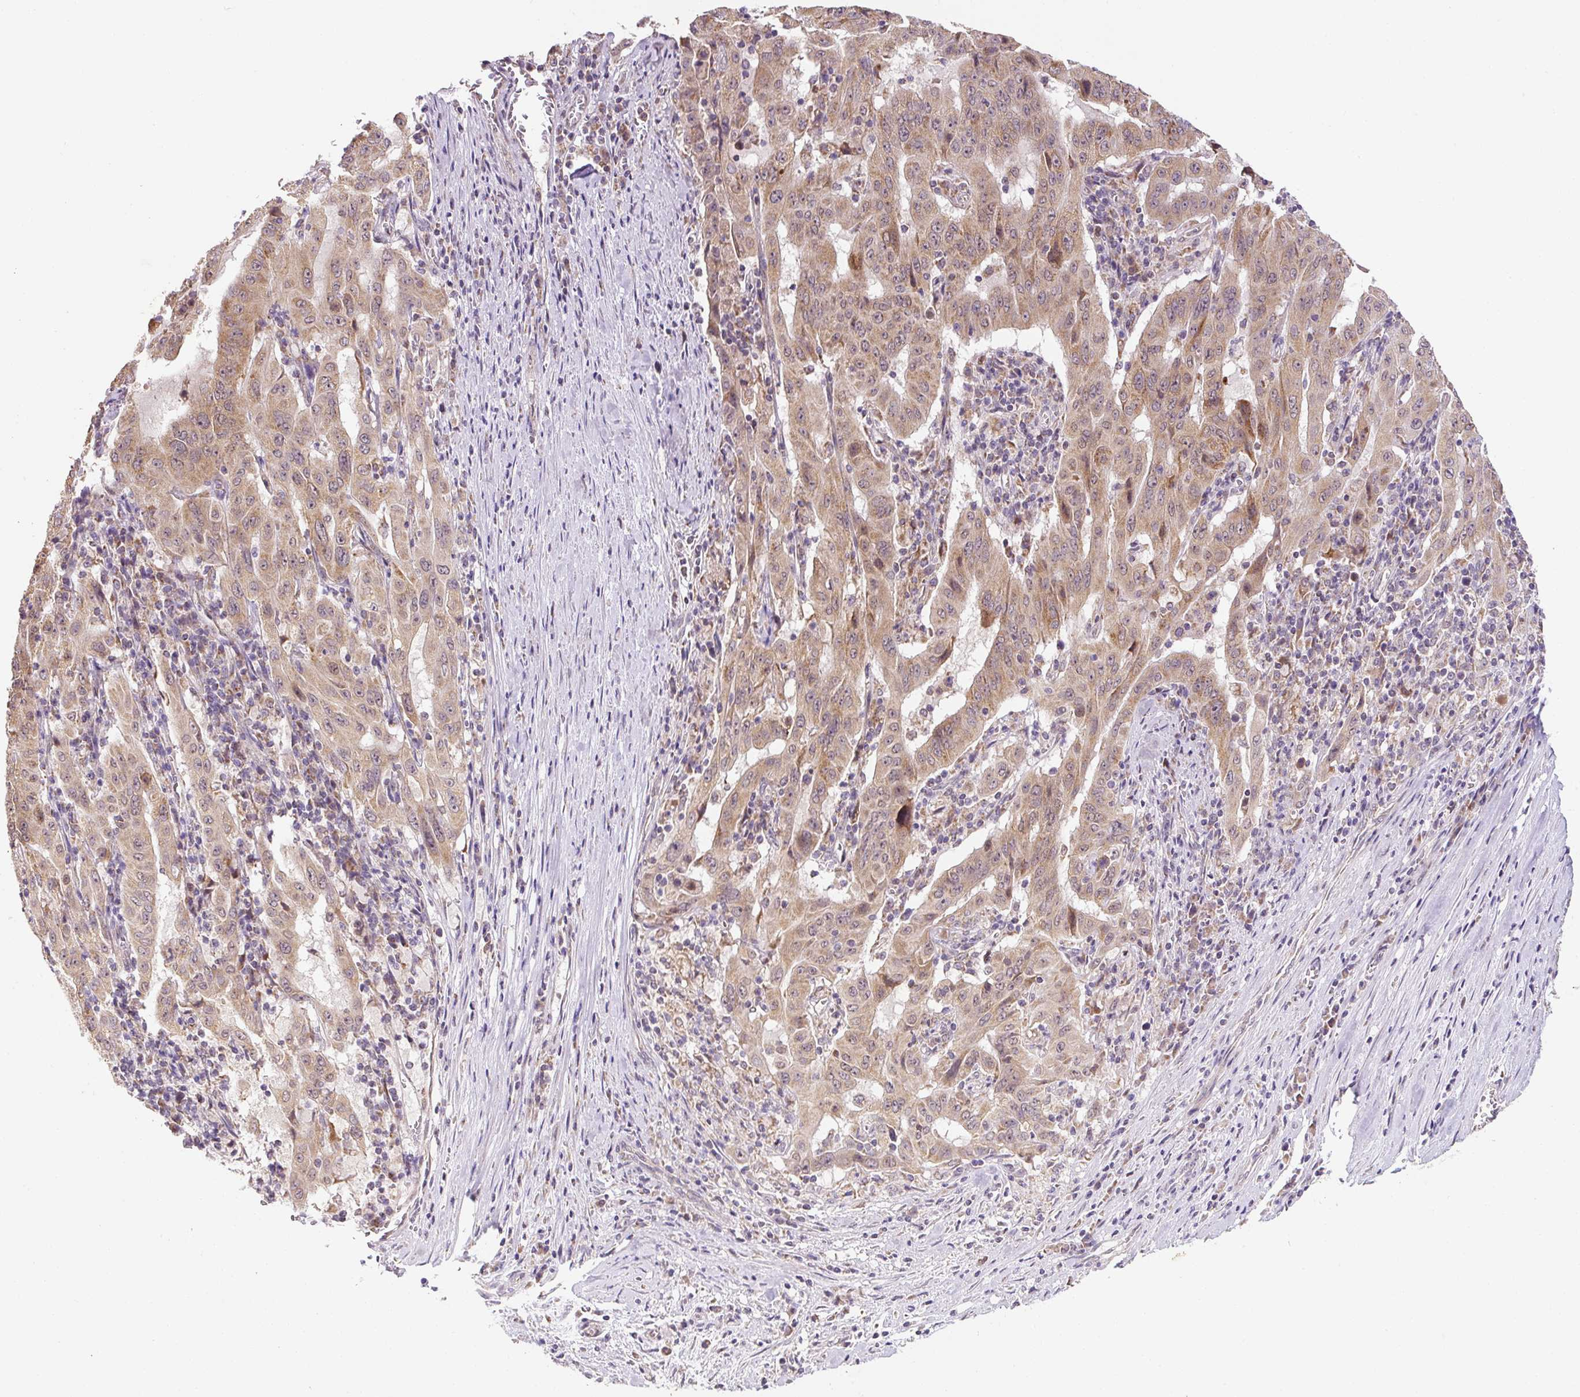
{"staining": {"intensity": "moderate", "quantity": ">75%", "location": "cytoplasmic/membranous"}, "tissue": "pancreatic cancer", "cell_type": "Tumor cells", "image_type": "cancer", "snomed": [{"axis": "morphology", "description": "Adenocarcinoma, NOS"}, {"axis": "topography", "description": "Pancreas"}], "caption": "DAB immunohistochemical staining of human pancreatic cancer (adenocarcinoma) exhibits moderate cytoplasmic/membranous protein expression in approximately >75% of tumor cells.", "gene": "MFSD9", "patient": {"sex": "male", "age": 63}}